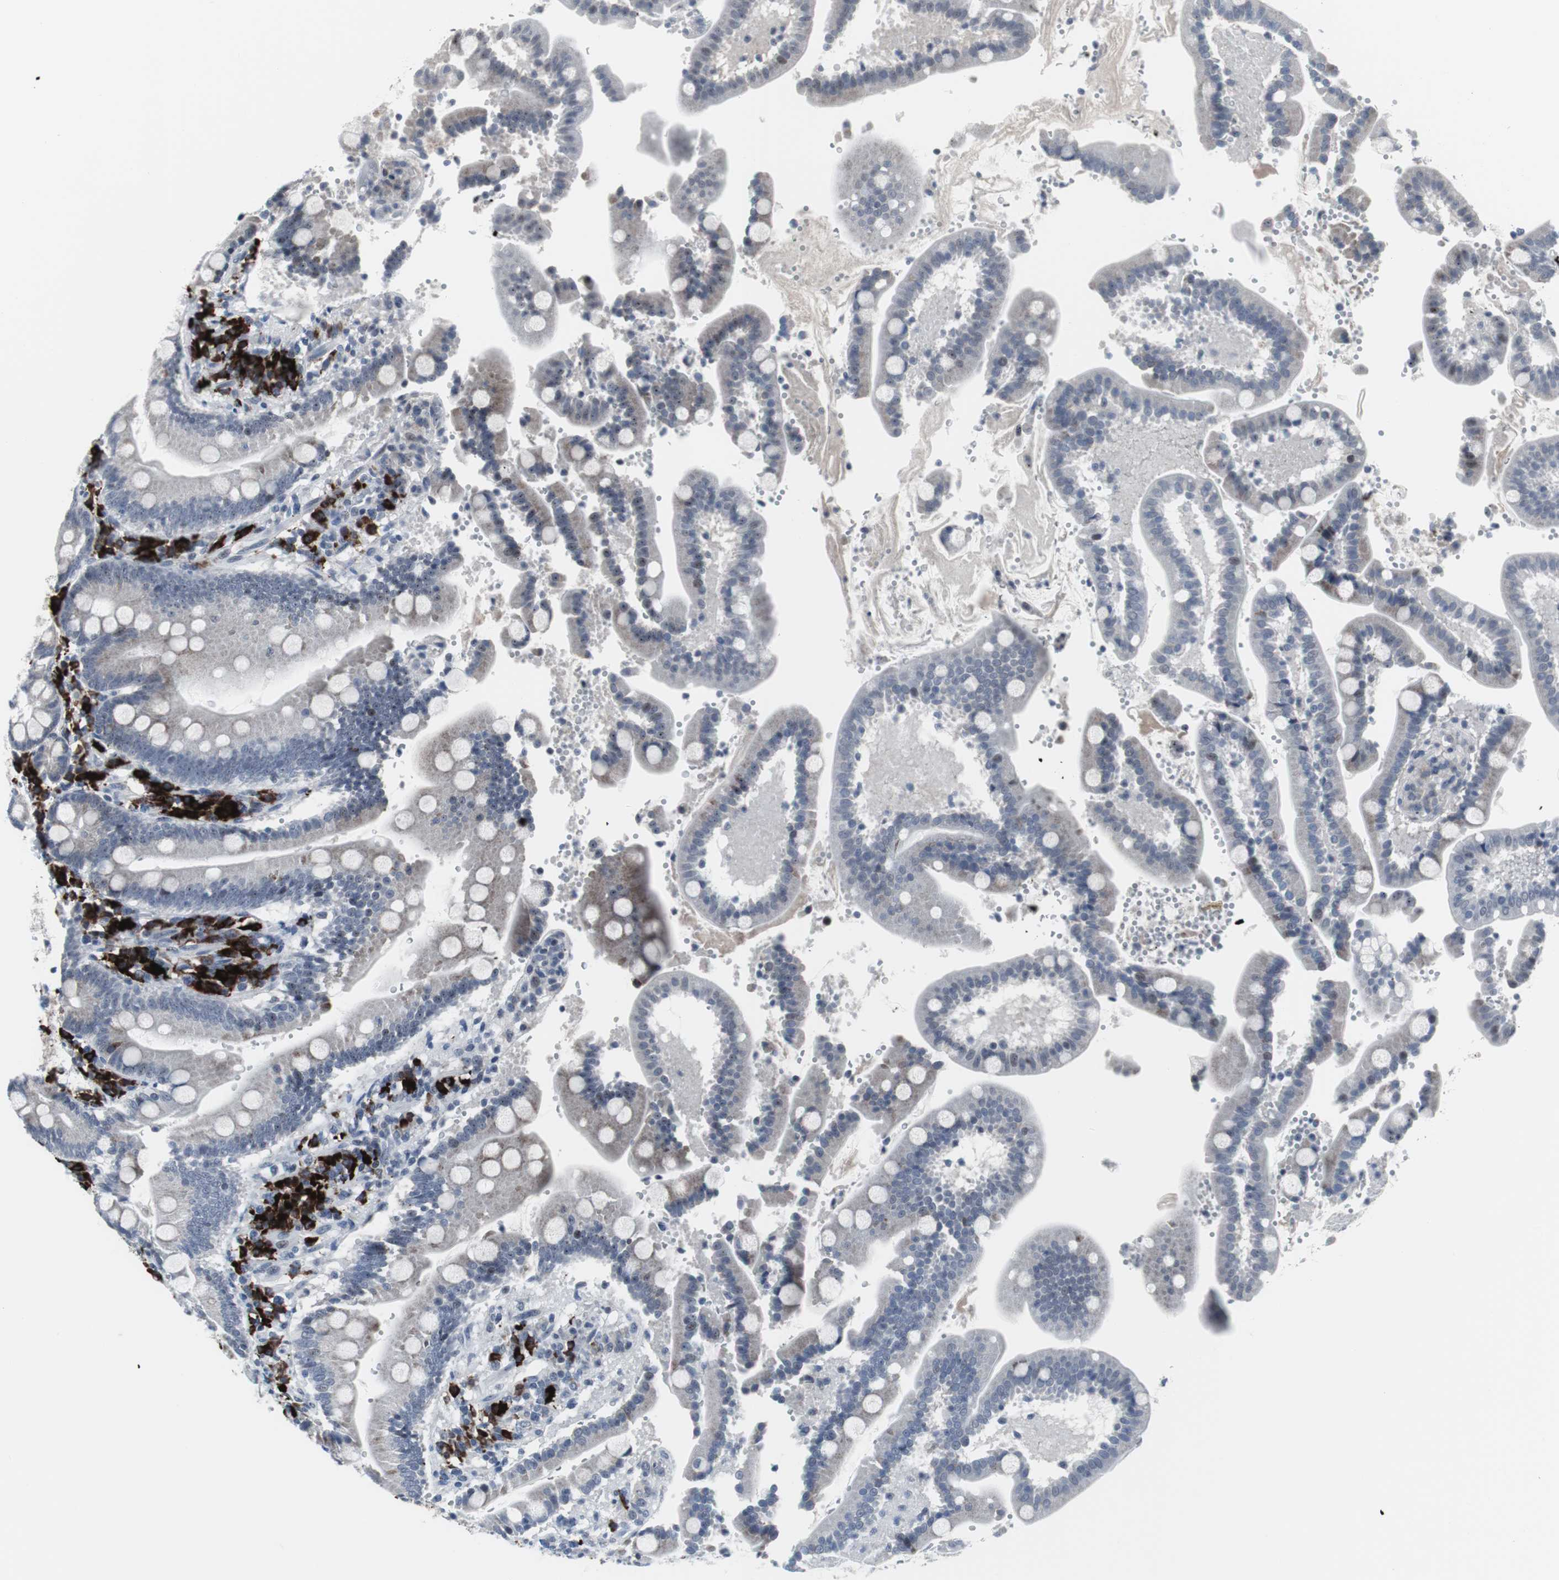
{"staining": {"intensity": "weak", "quantity": "<25%", "location": "cytoplasmic/membranous"}, "tissue": "duodenum", "cell_type": "Glandular cells", "image_type": "normal", "snomed": [{"axis": "morphology", "description": "Normal tissue, NOS"}, {"axis": "topography", "description": "Small intestine, NOS"}], "caption": "A micrograph of human duodenum is negative for staining in glandular cells.", "gene": "DOK1", "patient": {"sex": "female", "age": 71}}